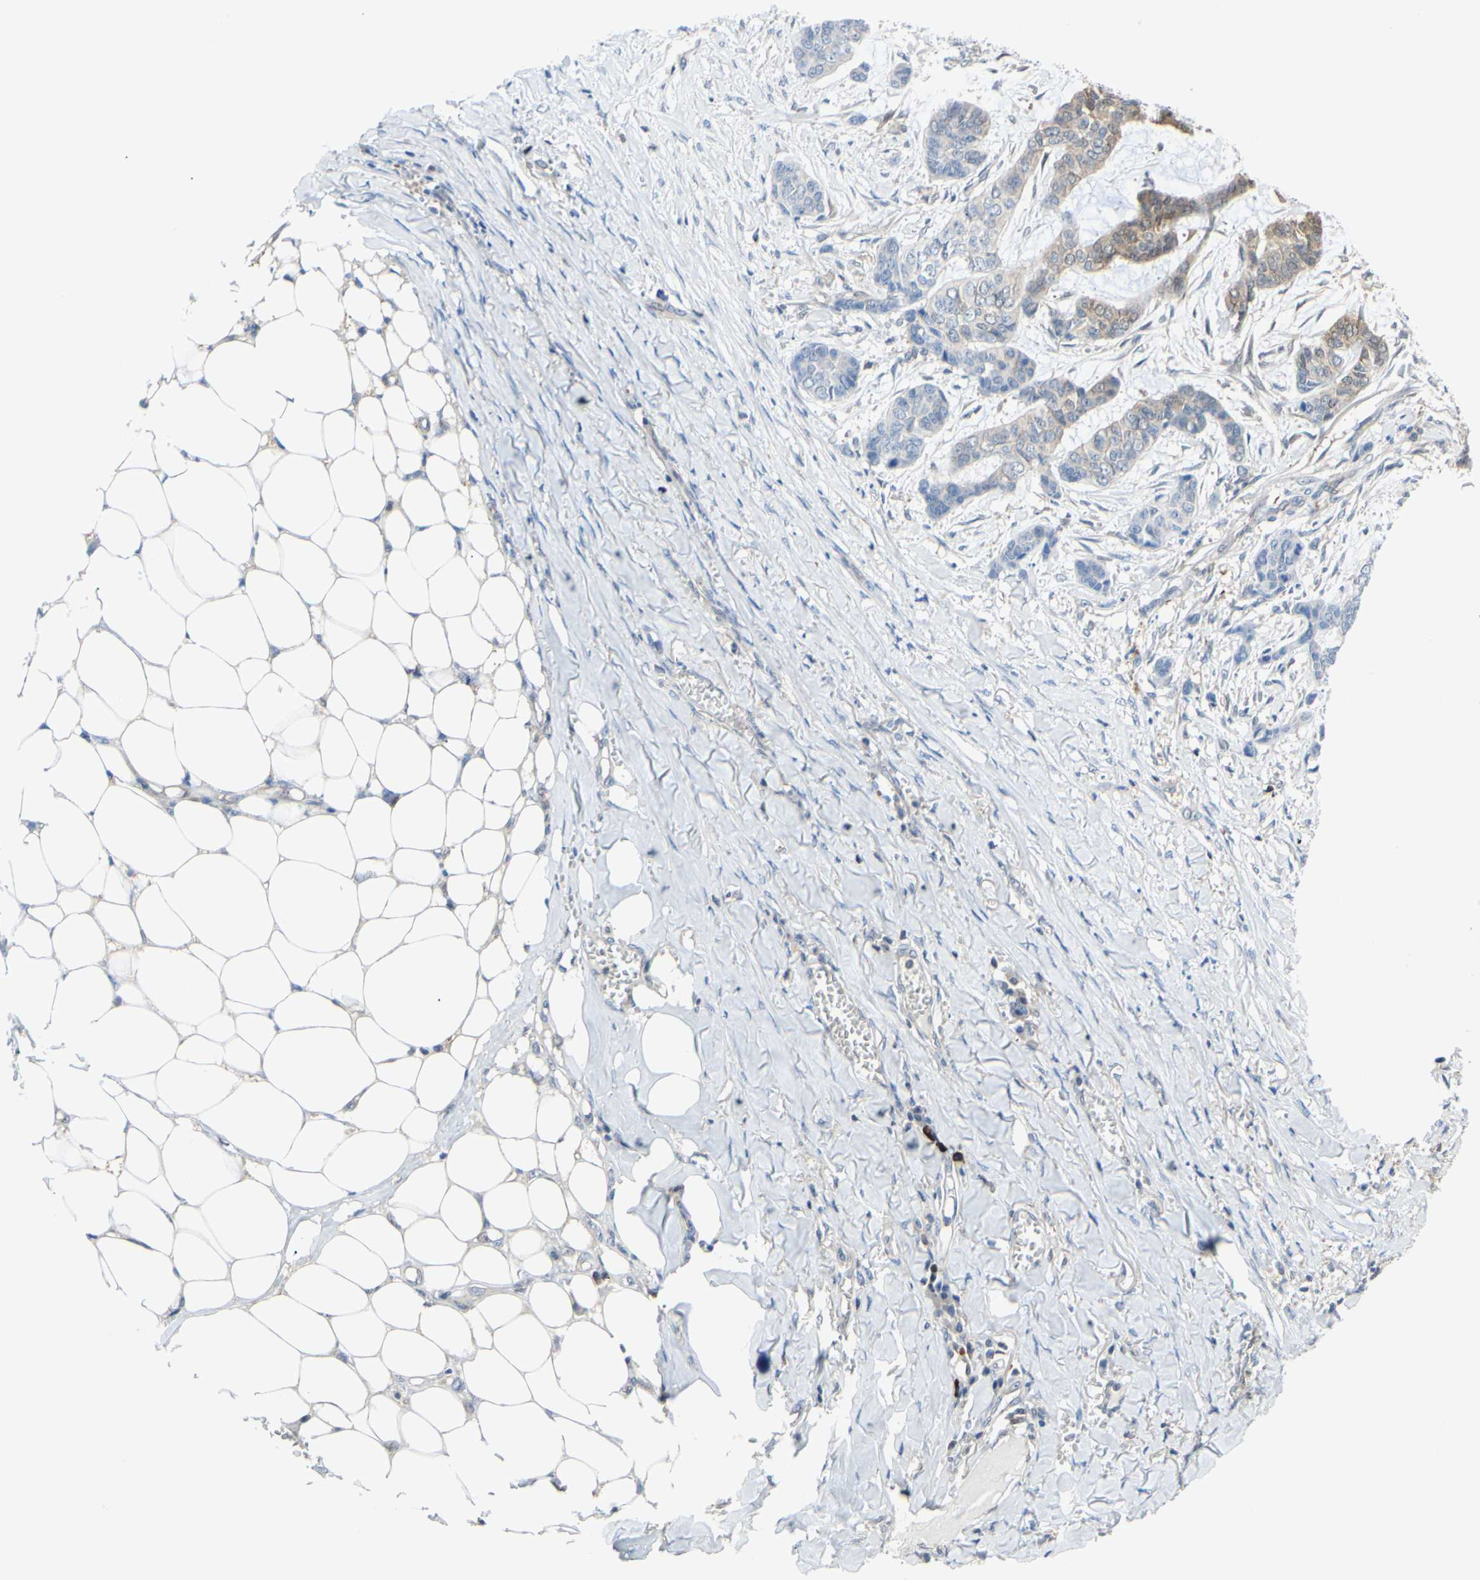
{"staining": {"intensity": "weak", "quantity": "25%-75%", "location": "cytoplasmic/membranous"}, "tissue": "skin cancer", "cell_type": "Tumor cells", "image_type": "cancer", "snomed": [{"axis": "morphology", "description": "Basal cell carcinoma"}, {"axis": "topography", "description": "Skin"}], "caption": "DAB (3,3'-diaminobenzidine) immunohistochemical staining of human skin cancer demonstrates weak cytoplasmic/membranous protein expression in approximately 25%-75% of tumor cells. The staining is performed using DAB (3,3'-diaminobenzidine) brown chromogen to label protein expression. The nuclei are counter-stained blue using hematoxylin.", "gene": "UPK3B", "patient": {"sex": "female", "age": 64}}